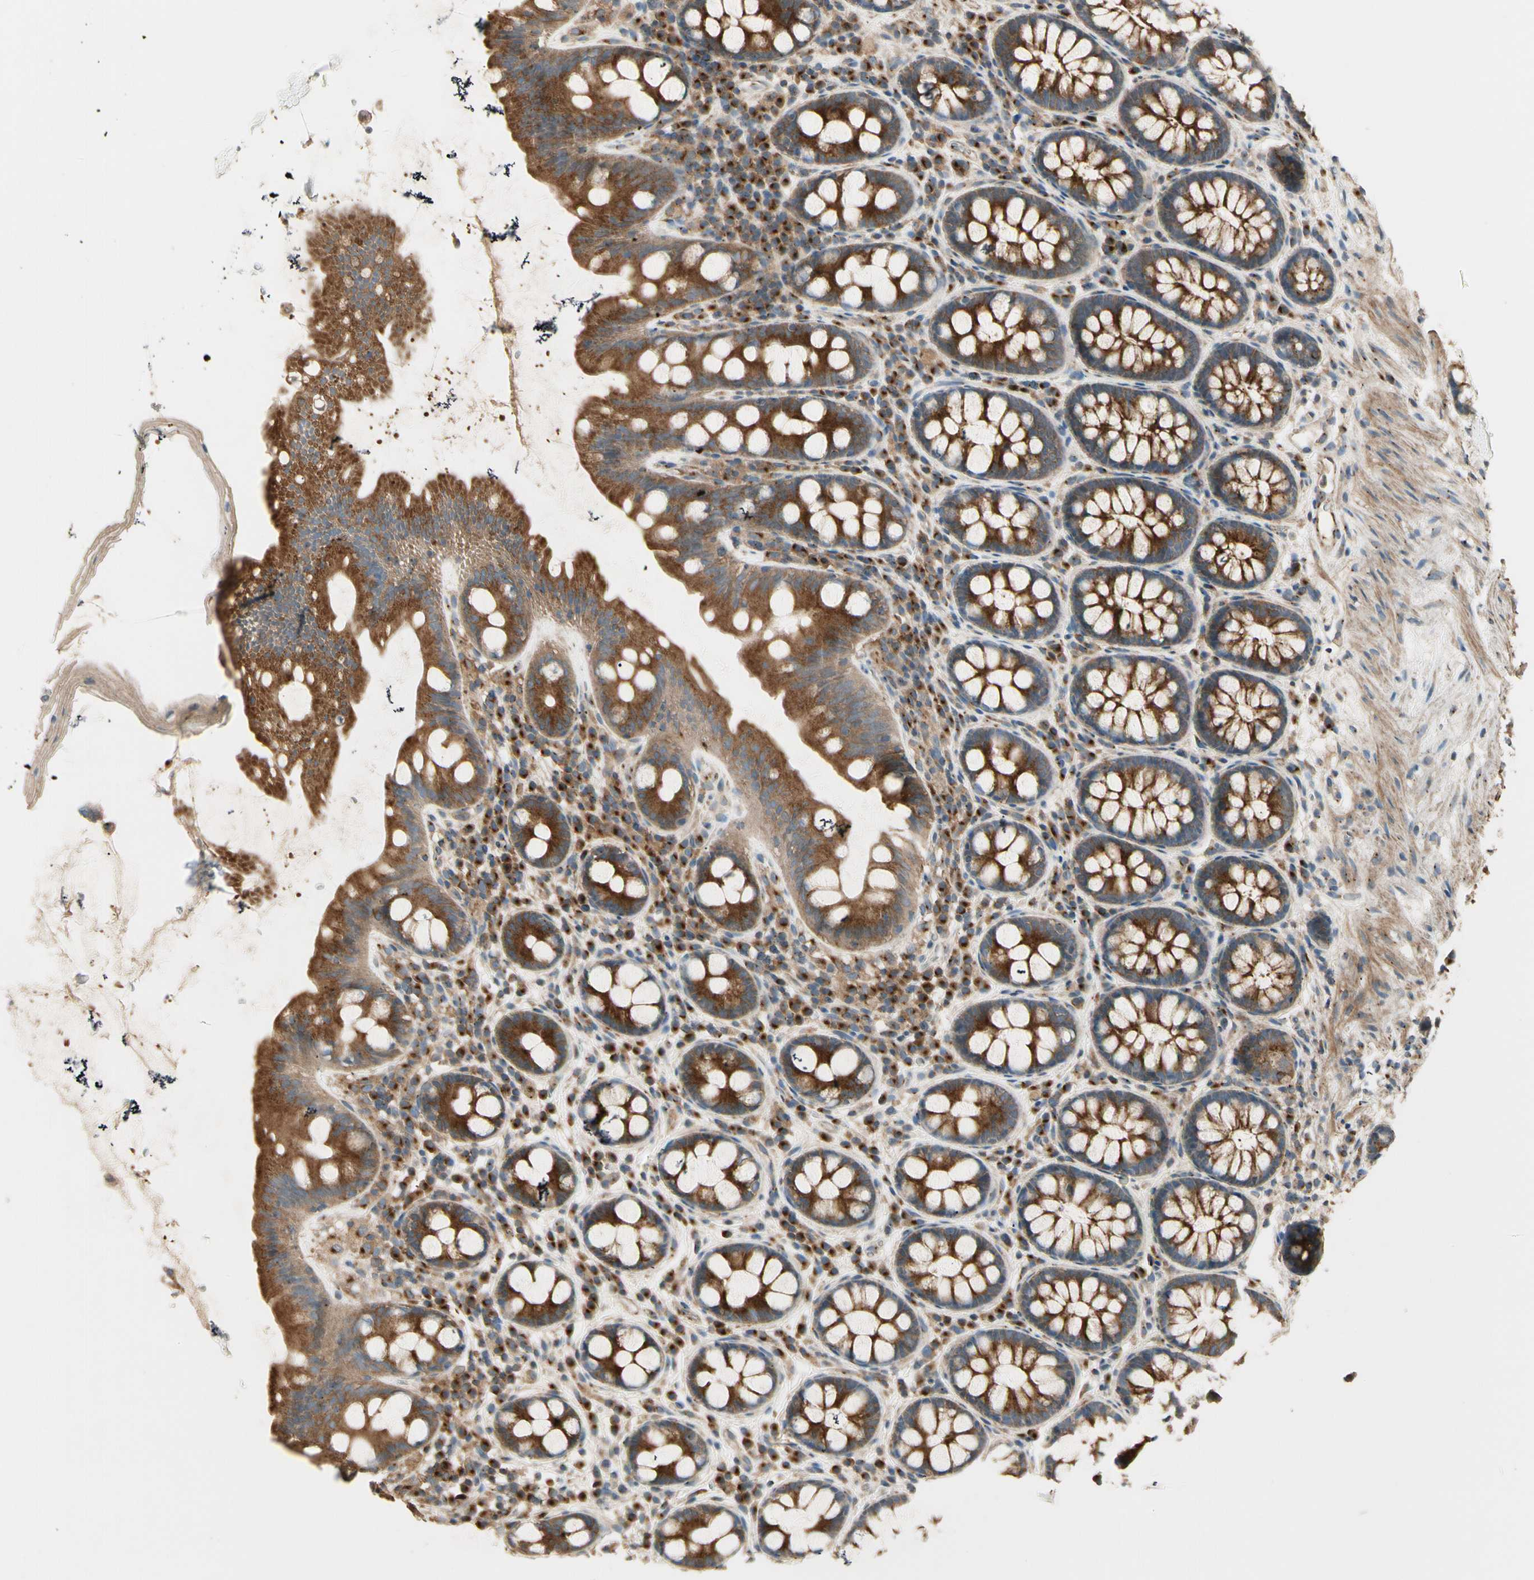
{"staining": {"intensity": "moderate", "quantity": ">75%", "location": "cytoplasmic/membranous"}, "tissue": "colon", "cell_type": "Endothelial cells", "image_type": "normal", "snomed": [{"axis": "morphology", "description": "Normal tissue, NOS"}, {"axis": "topography", "description": "Colon"}], "caption": "Endothelial cells show moderate cytoplasmic/membranous expression in about >75% of cells in unremarkable colon. (DAB (3,3'-diaminobenzidine) IHC, brown staining for protein, blue staining for nuclei).", "gene": "AKAP9", "patient": {"sex": "female", "age": 80}}